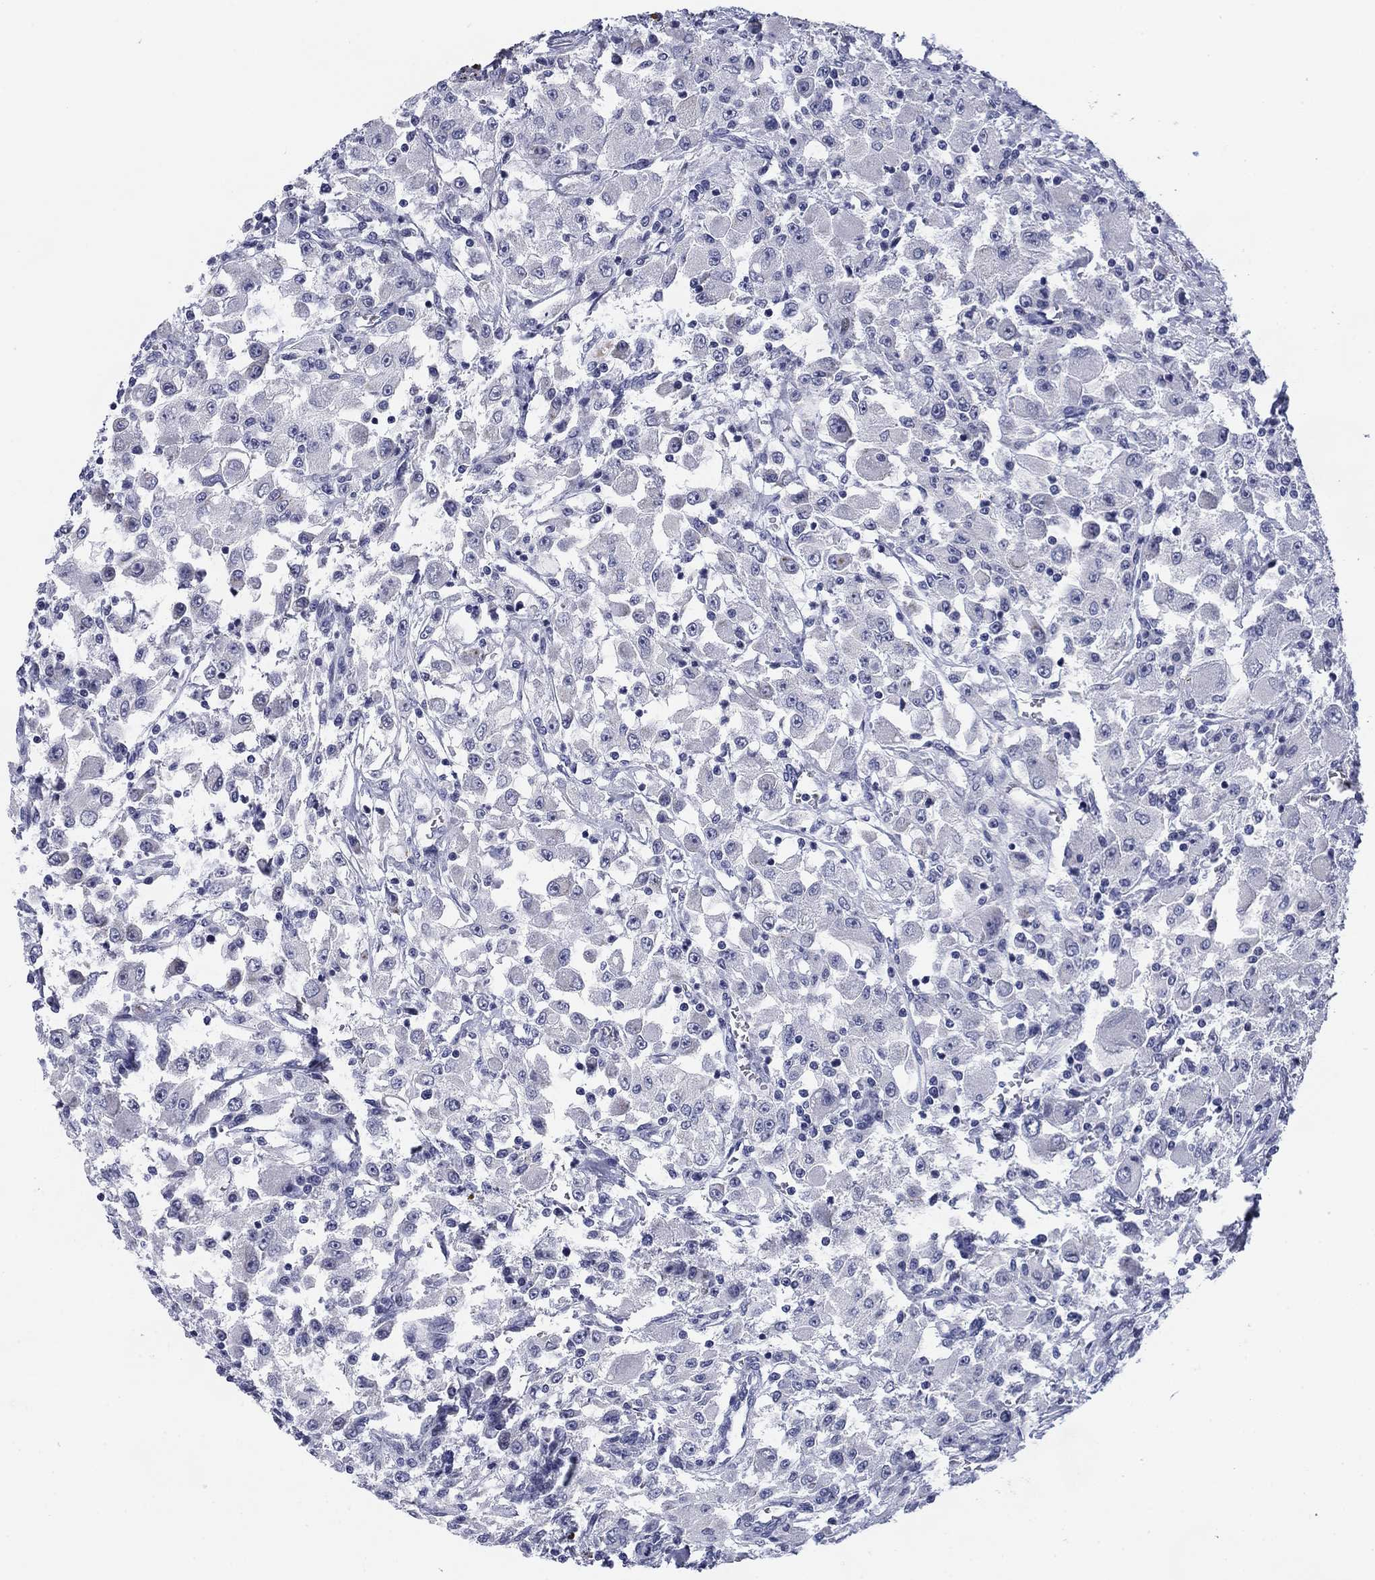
{"staining": {"intensity": "negative", "quantity": "none", "location": "none"}, "tissue": "renal cancer", "cell_type": "Tumor cells", "image_type": "cancer", "snomed": [{"axis": "morphology", "description": "Adenocarcinoma, NOS"}, {"axis": "topography", "description": "Kidney"}], "caption": "Immunohistochemistry of human renal adenocarcinoma demonstrates no positivity in tumor cells.", "gene": "PRPH", "patient": {"sex": "female", "age": 67}}